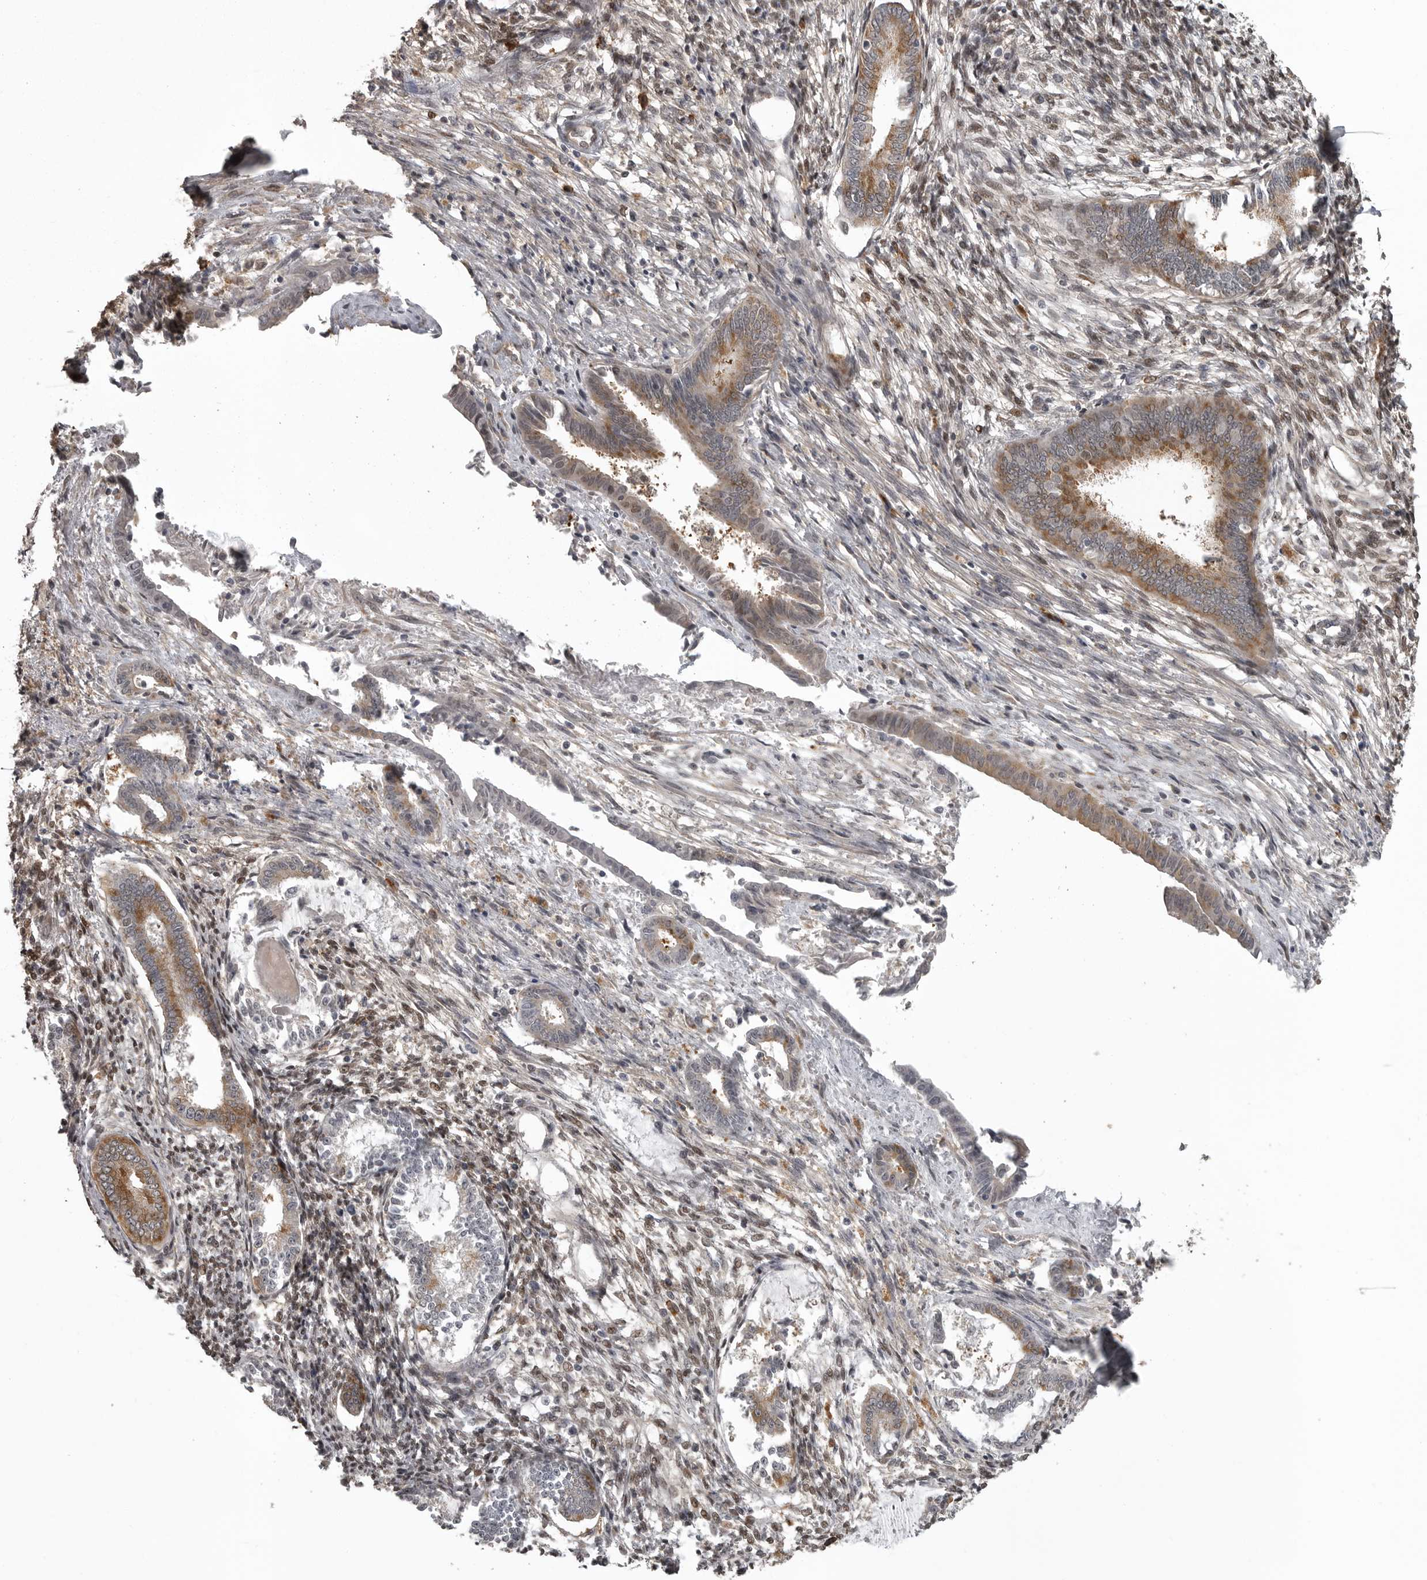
{"staining": {"intensity": "negative", "quantity": "none", "location": "none"}, "tissue": "endometrium", "cell_type": "Cells in endometrial stroma", "image_type": "normal", "snomed": [{"axis": "morphology", "description": "Normal tissue, NOS"}, {"axis": "topography", "description": "Endometrium"}], "caption": "Cells in endometrial stroma are negative for protein expression in unremarkable human endometrium. Nuclei are stained in blue.", "gene": "SNX16", "patient": {"sex": "female", "age": 56}}